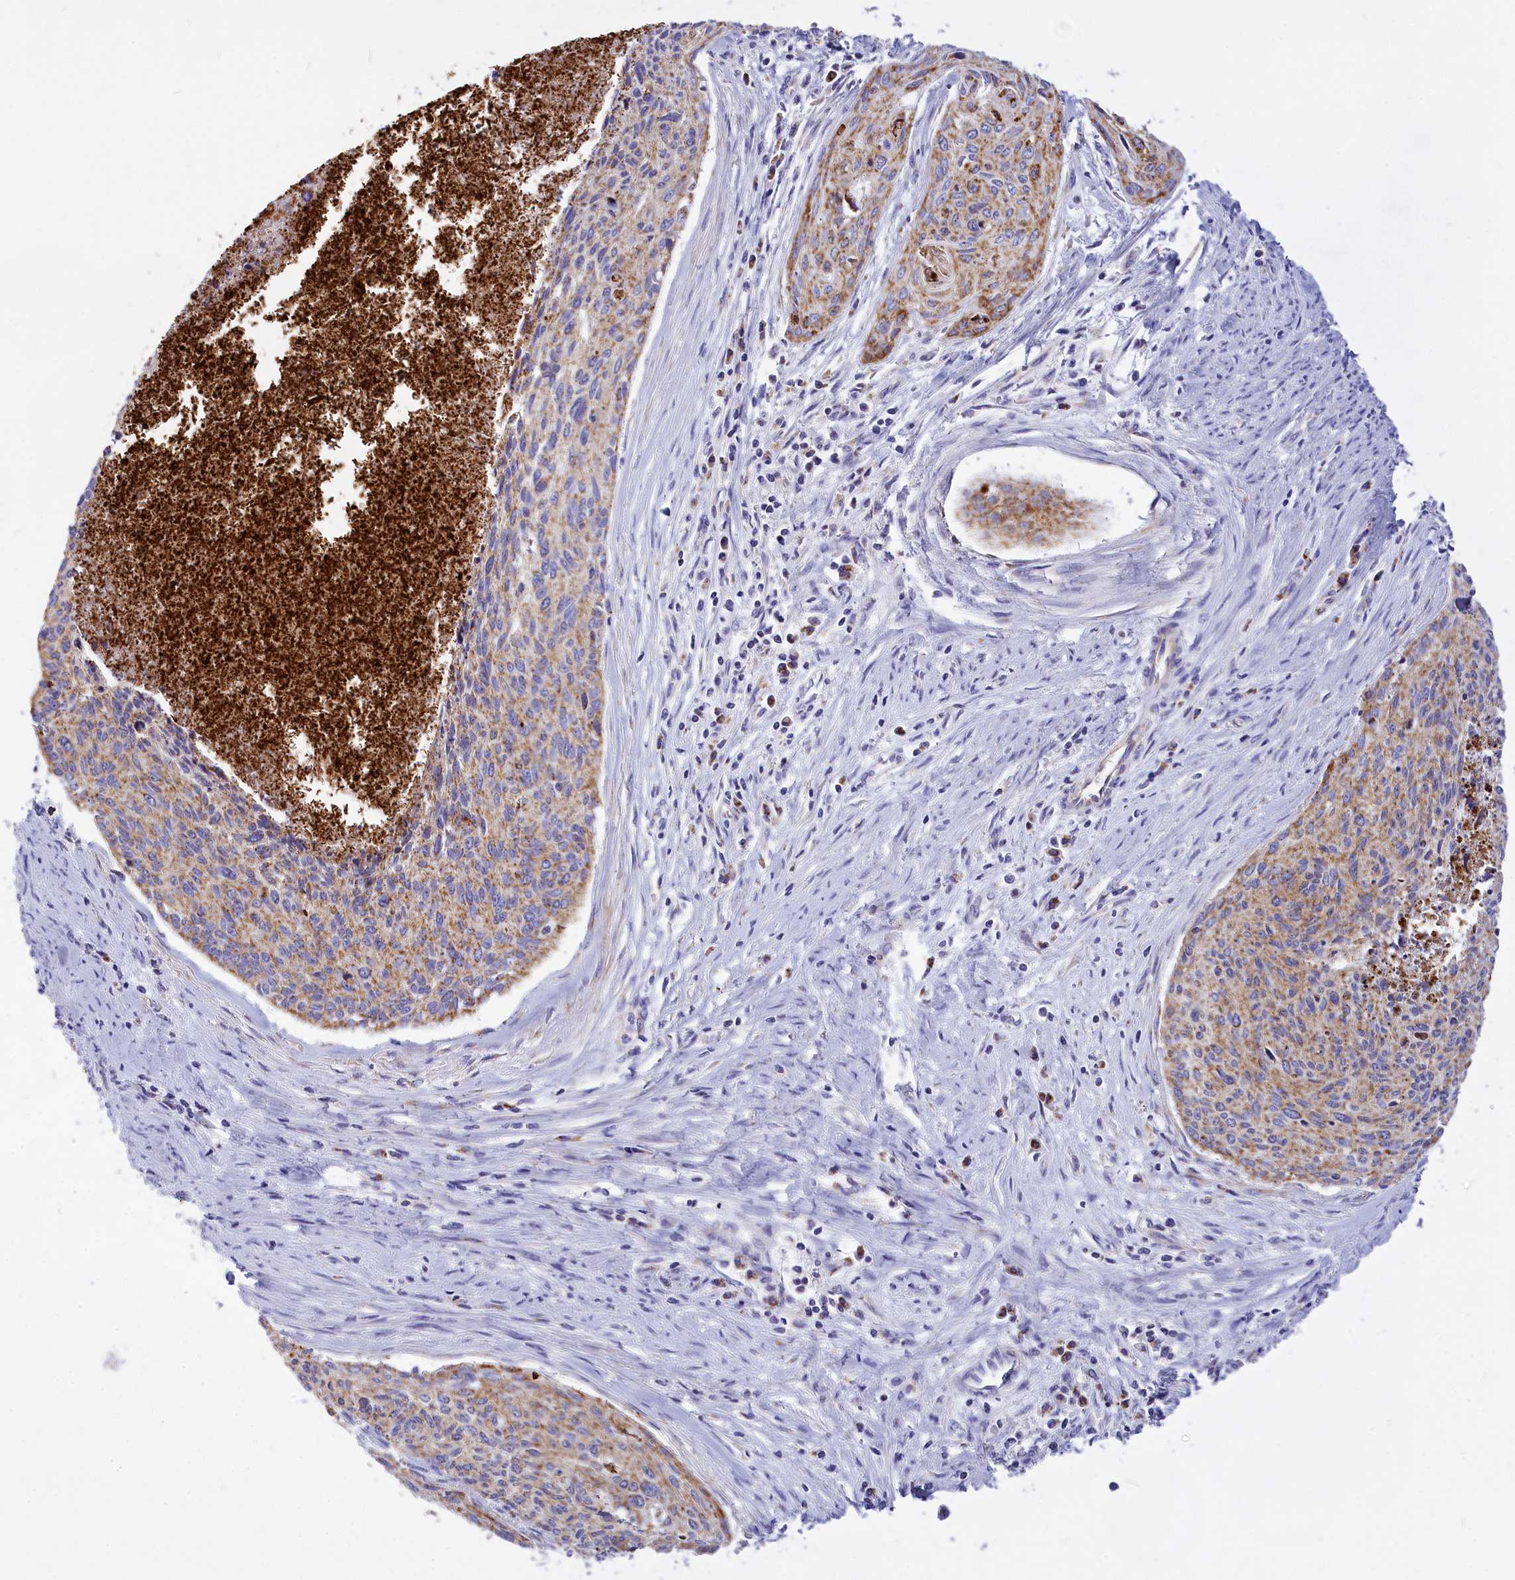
{"staining": {"intensity": "moderate", "quantity": ">75%", "location": "cytoplasmic/membranous"}, "tissue": "cervical cancer", "cell_type": "Tumor cells", "image_type": "cancer", "snomed": [{"axis": "morphology", "description": "Squamous cell carcinoma, NOS"}, {"axis": "topography", "description": "Cervix"}], "caption": "Protein expression analysis of human squamous cell carcinoma (cervical) reveals moderate cytoplasmic/membranous staining in about >75% of tumor cells. The staining was performed using DAB (3,3'-diaminobenzidine), with brown indicating positive protein expression. Nuclei are stained blue with hematoxylin.", "gene": "VDAC2", "patient": {"sex": "female", "age": 55}}